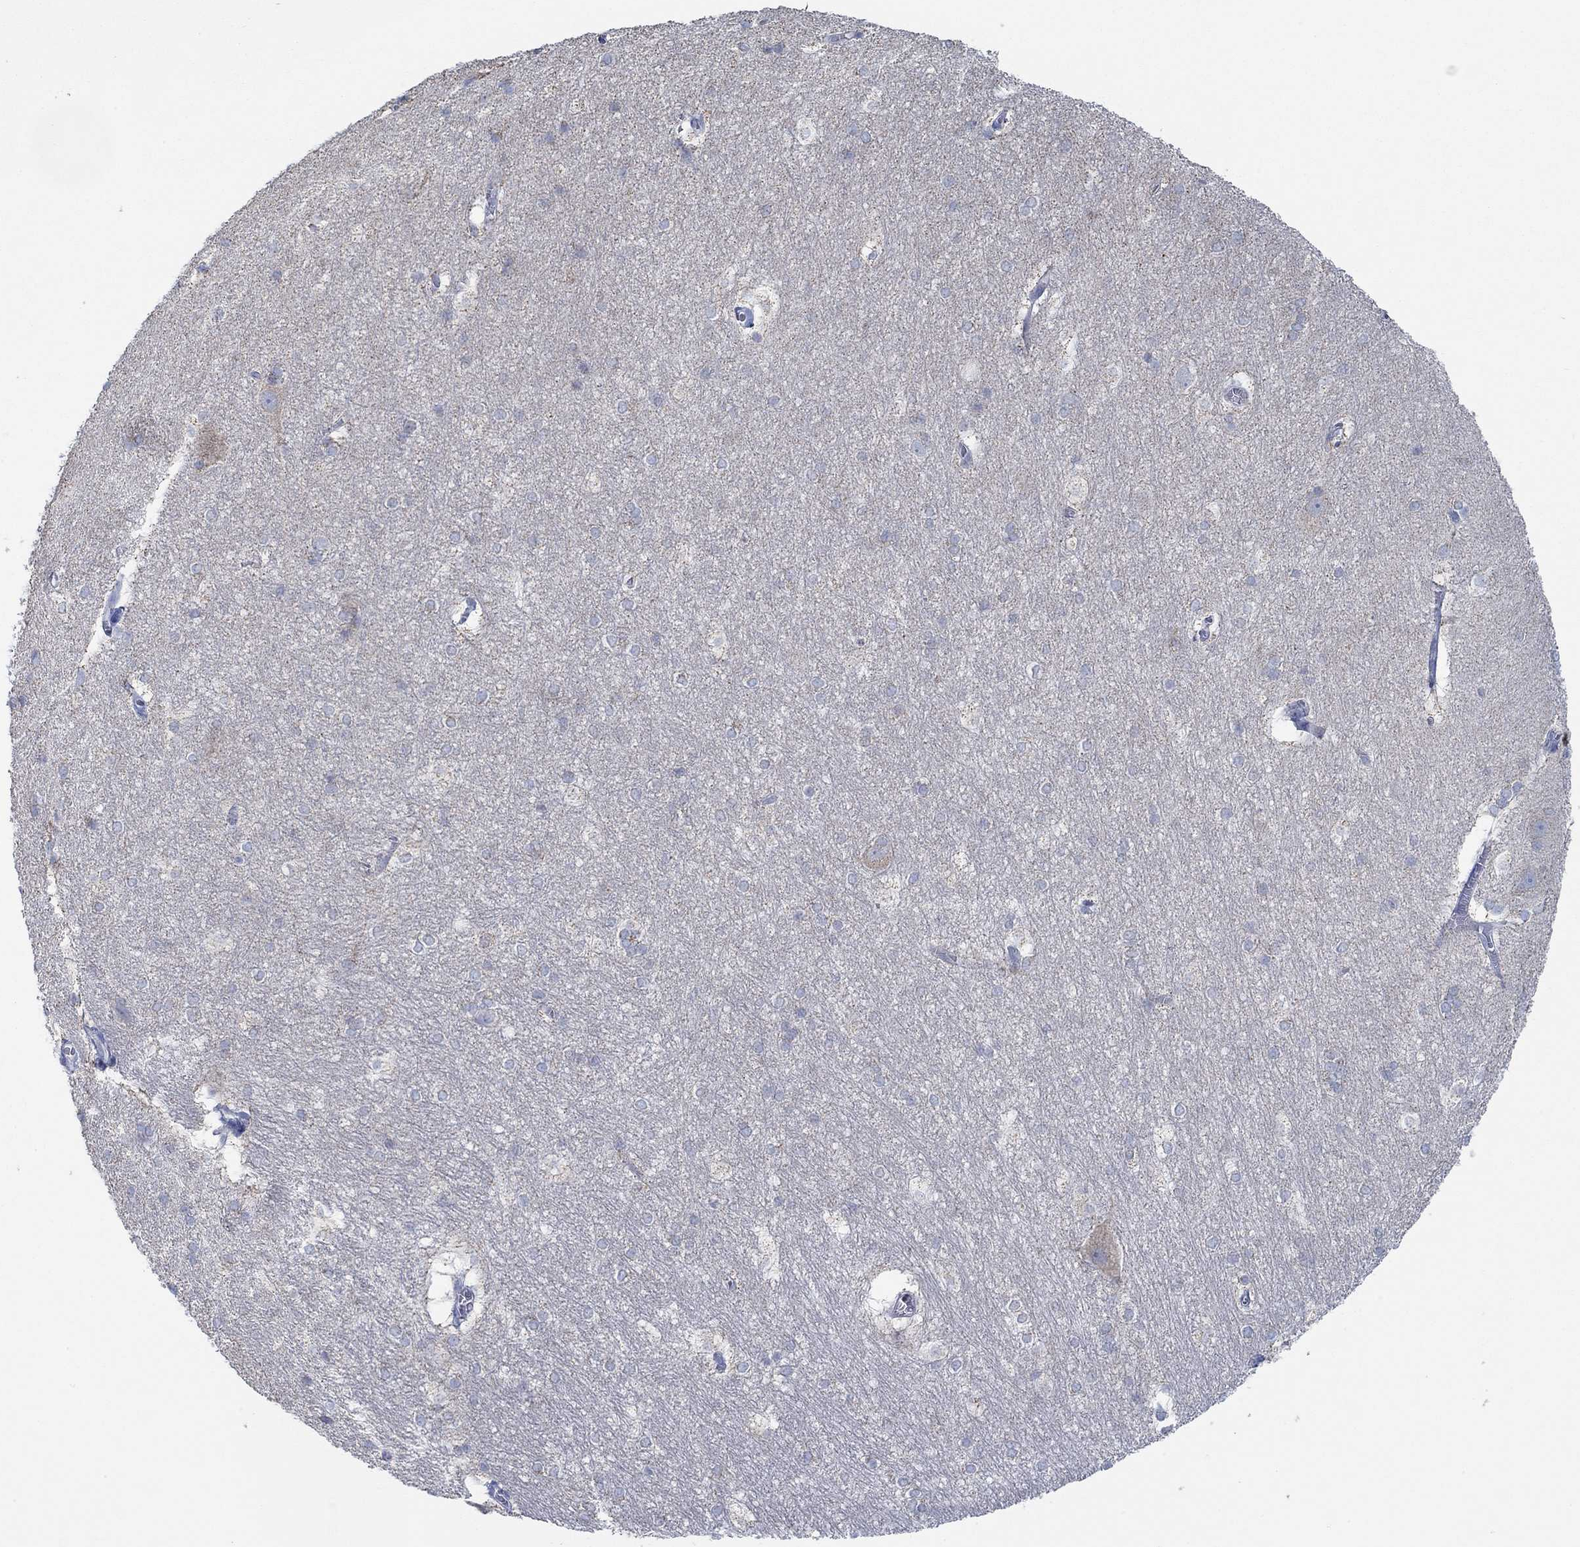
{"staining": {"intensity": "negative", "quantity": "none", "location": "none"}, "tissue": "hippocampus", "cell_type": "Glial cells", "image_type": "normal", "snomed": [{"axis": "morphology", "description": "Normal tissue, NOS"}, {"axis": "topography", "description": "Cerebral cortex"}, {"axis": "topography", "description": "Hippocampus"}], "caption": "Immunohistochemistry (IHC) micrograph of unremarkable hippocampus: hippocampus stained with DAB (3,3'-diaminobenzidine) shows no significant protein positivity in glial cells.", "gene": "GLOD5", "patient": {"sex": "female", "age": 19}}